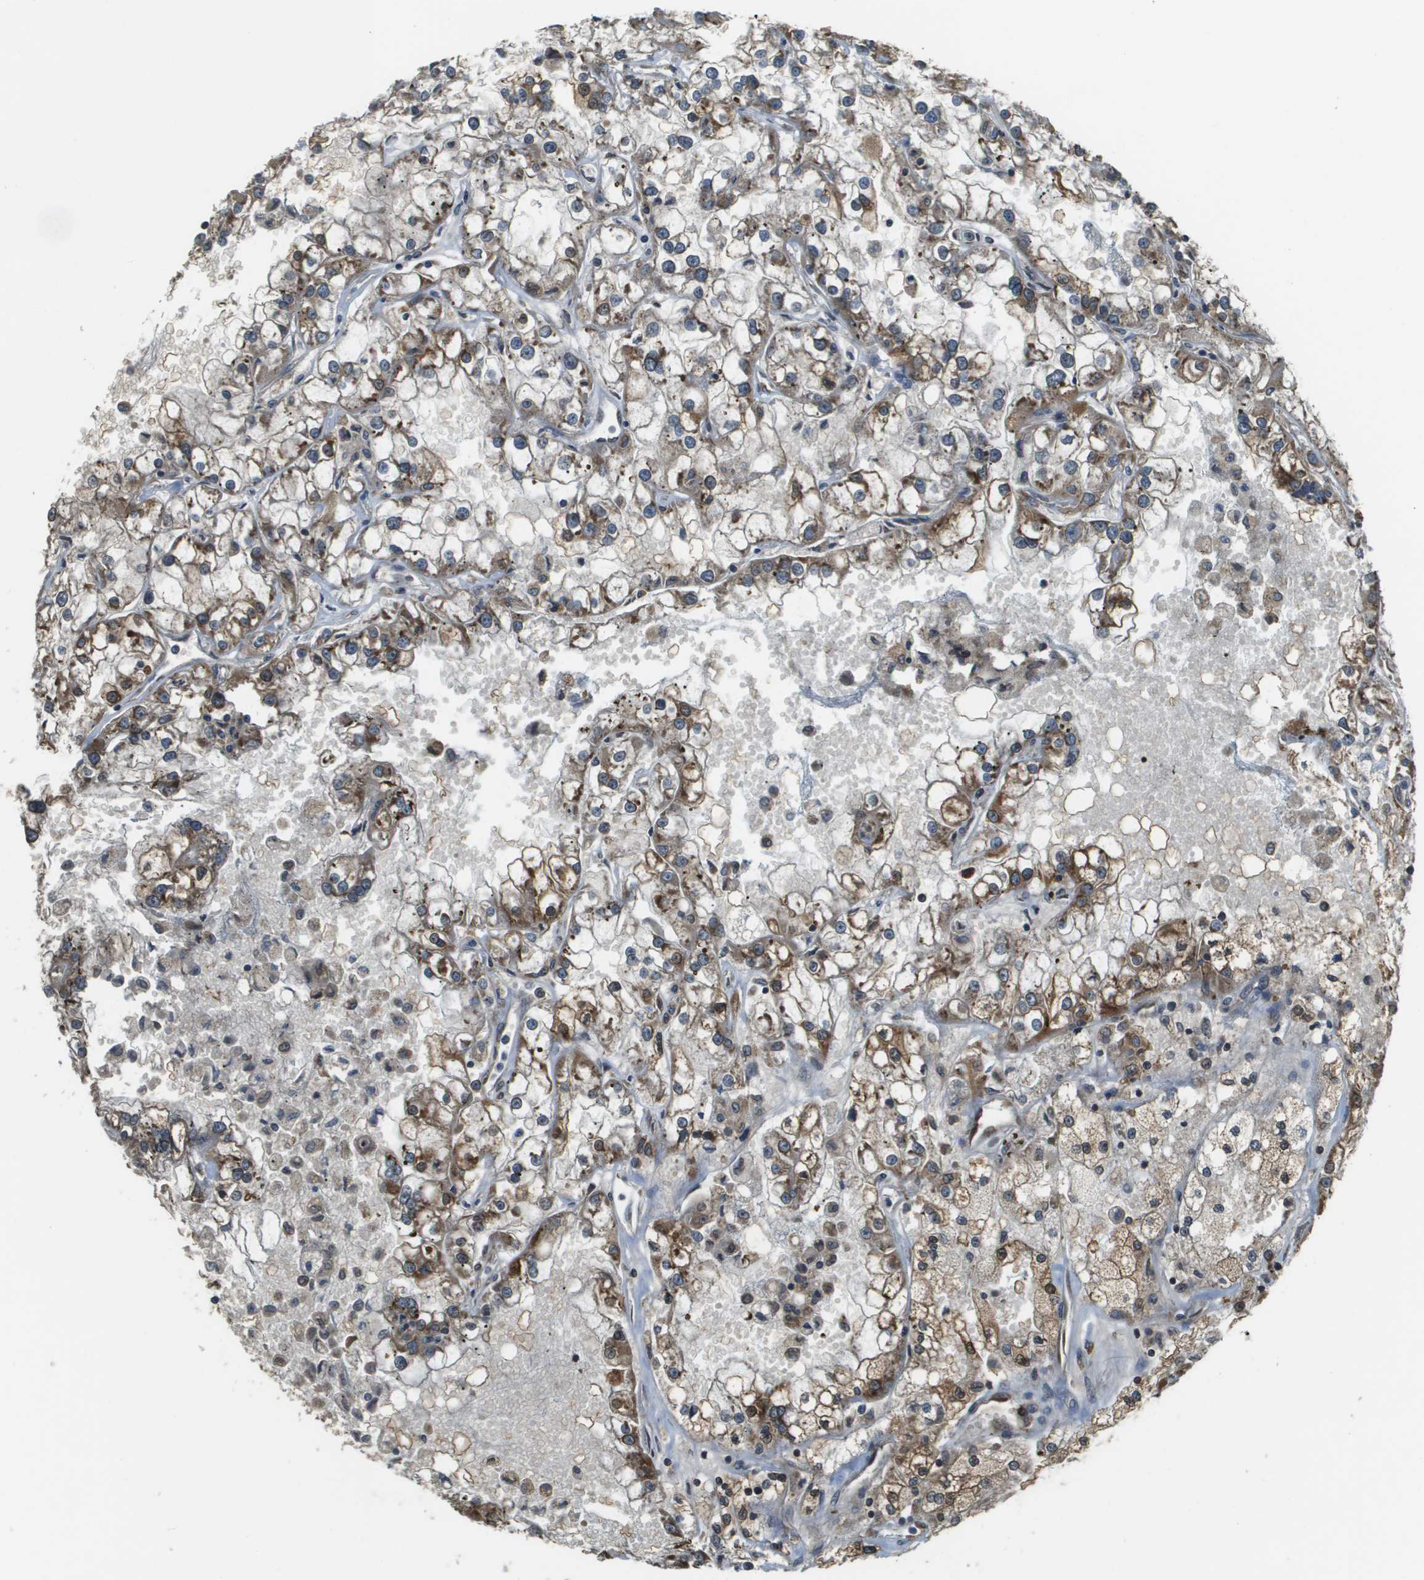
{"staining": {"intensity": "moderate", "quantity": ">75%", "location": "cytoplasmic/membranous"}, "tissue": "renal cancer", "cell_type": "Tumor cells", "image_type": "cancer", "snomed": [{"axis": "morphology", "description": "Adenocarcinoma, NOS"}, {"axis": "topography", "description": "Kidney"}], "caption": "Moderate cytoplasmic/membranous staining is present in about >75% of tumor cells in renal cancer (adenocarcinoma).", "gene": "SEC62", "patient": {"sex": "female", "age": 52}}